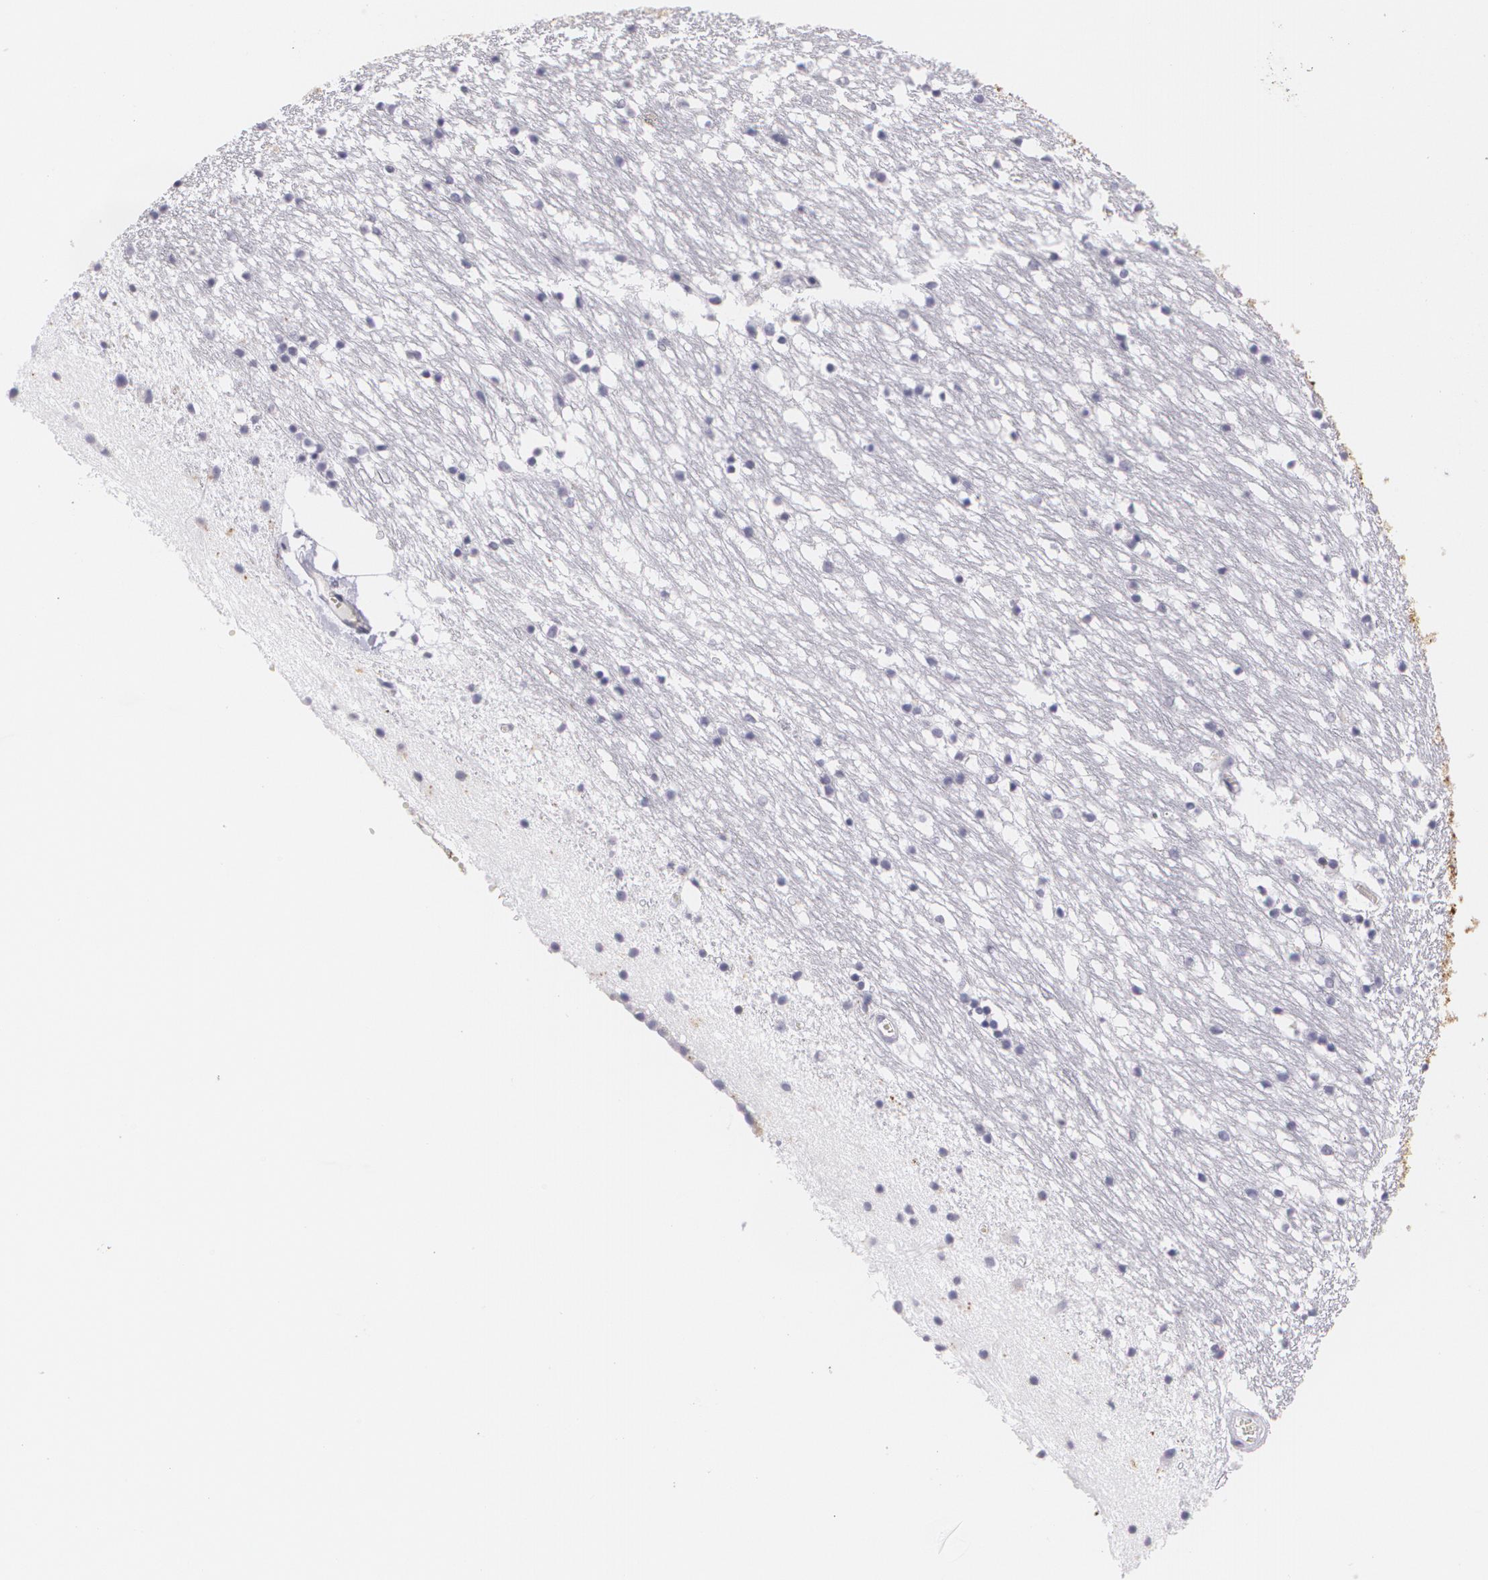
{"staining": {"intensity": "negative", "quantity": "none", "location": "none"}, "tissue": "caudate", "cell_type": "Glial cells", "image_type": "normal", "snomed": [{"axis": "morphology", "description": "Normal tissue, NOS"}, {"axis": "topography", "description": "Lateral ventricle wall"}], "caption": "Caudate was stained to show a protein in brown. There is no significant expression in glial cells.", "gene": "MAP2", "patient": {"sex": "male", "age": 45}}